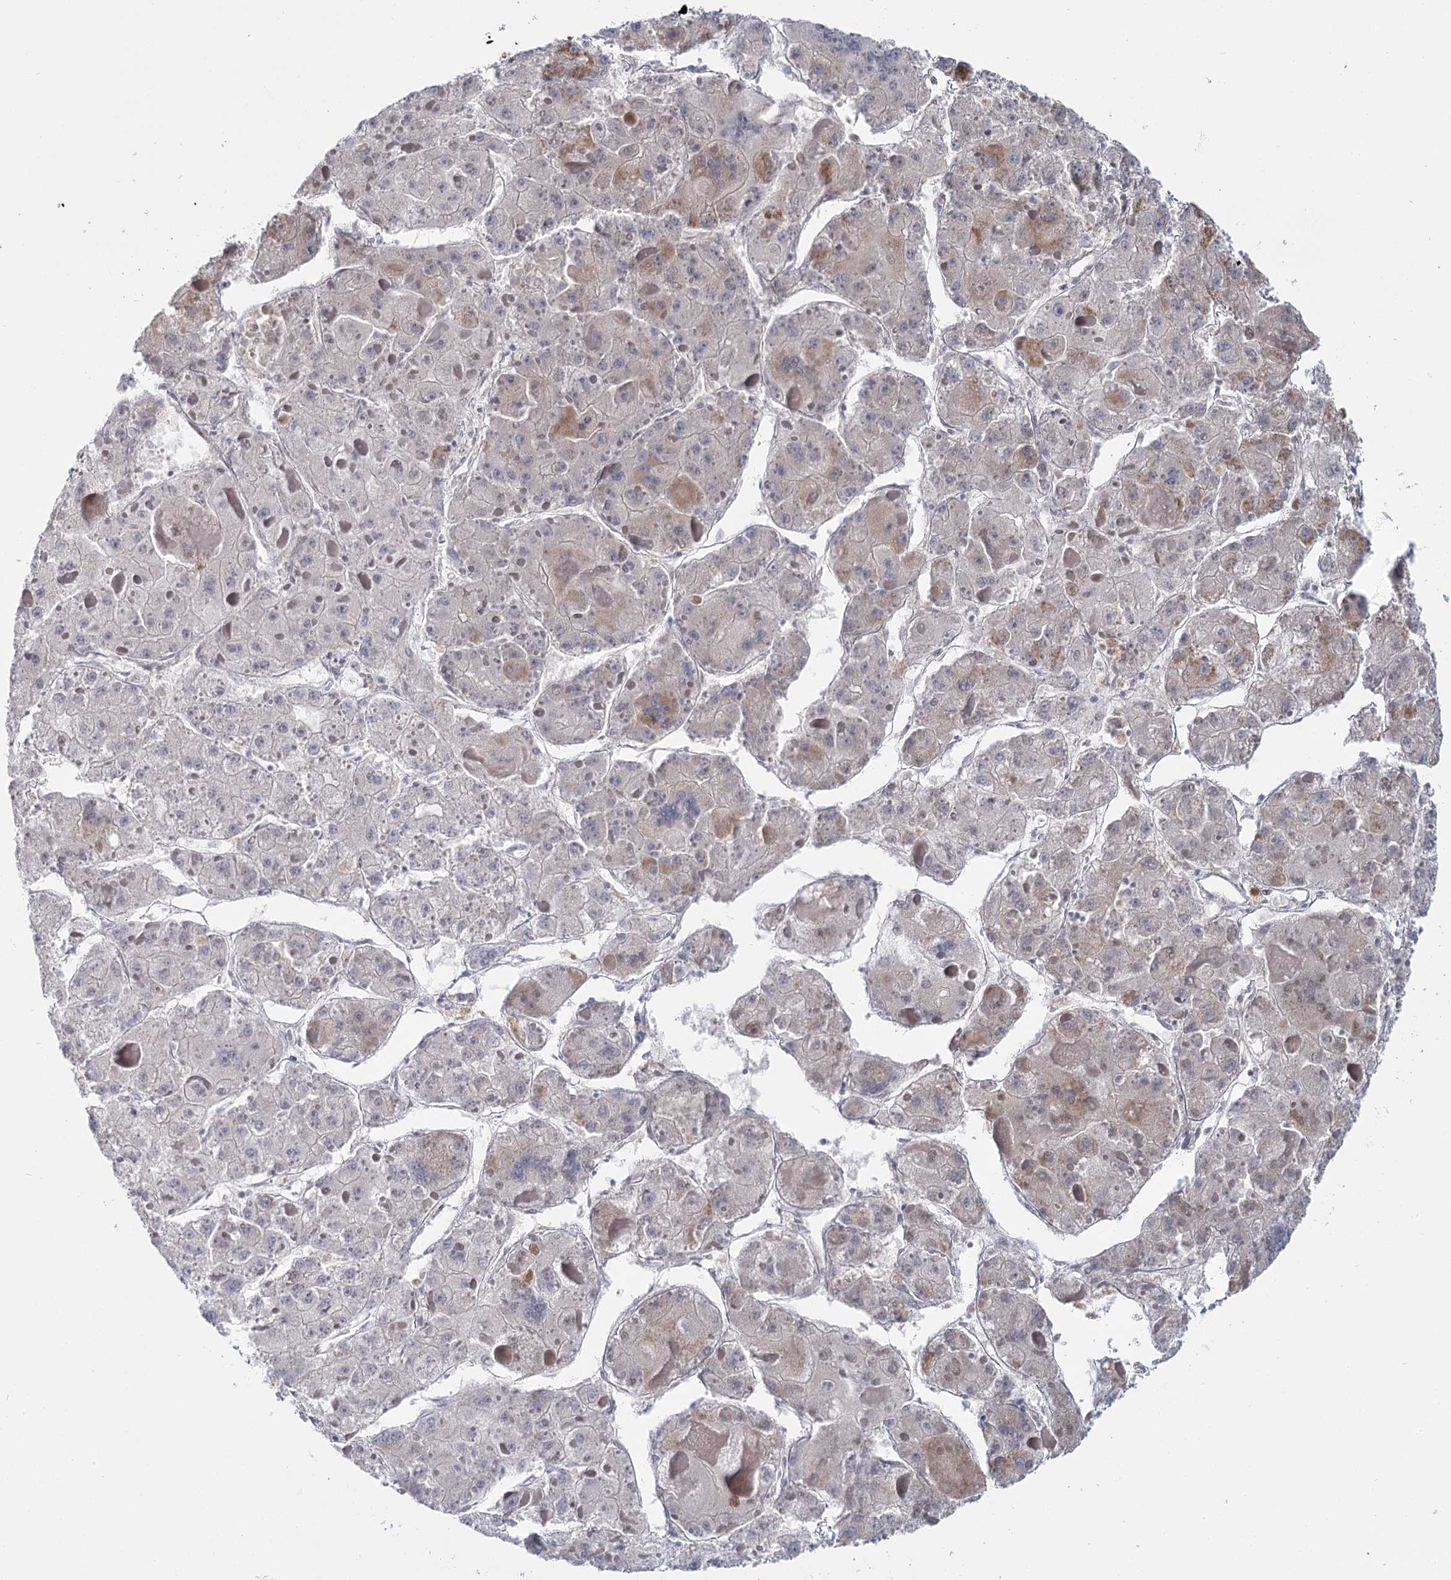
{"staining": {"intensity": "moderate", "quantity": "<25%", "location": "cytoplasmic/membranous,nuclear"}, "tissue": "liver cancer", "cell_type": "Tumor cells", "image_type": "cancer", "snomed": [{"axis": "morphology", "description": "Carcinoma, Hepatocellular, NOS"}, {"axis": "topography", "description": "Liver"}], "caption": "Protein analysis of hepatocellular carcinoma (liver) tissue displays moderate cytoplasmic/membranous and nuclear staining in about <25% of tumor cells.", "gene": "USP11", "patient": {"sex": "female", "age": 73}}